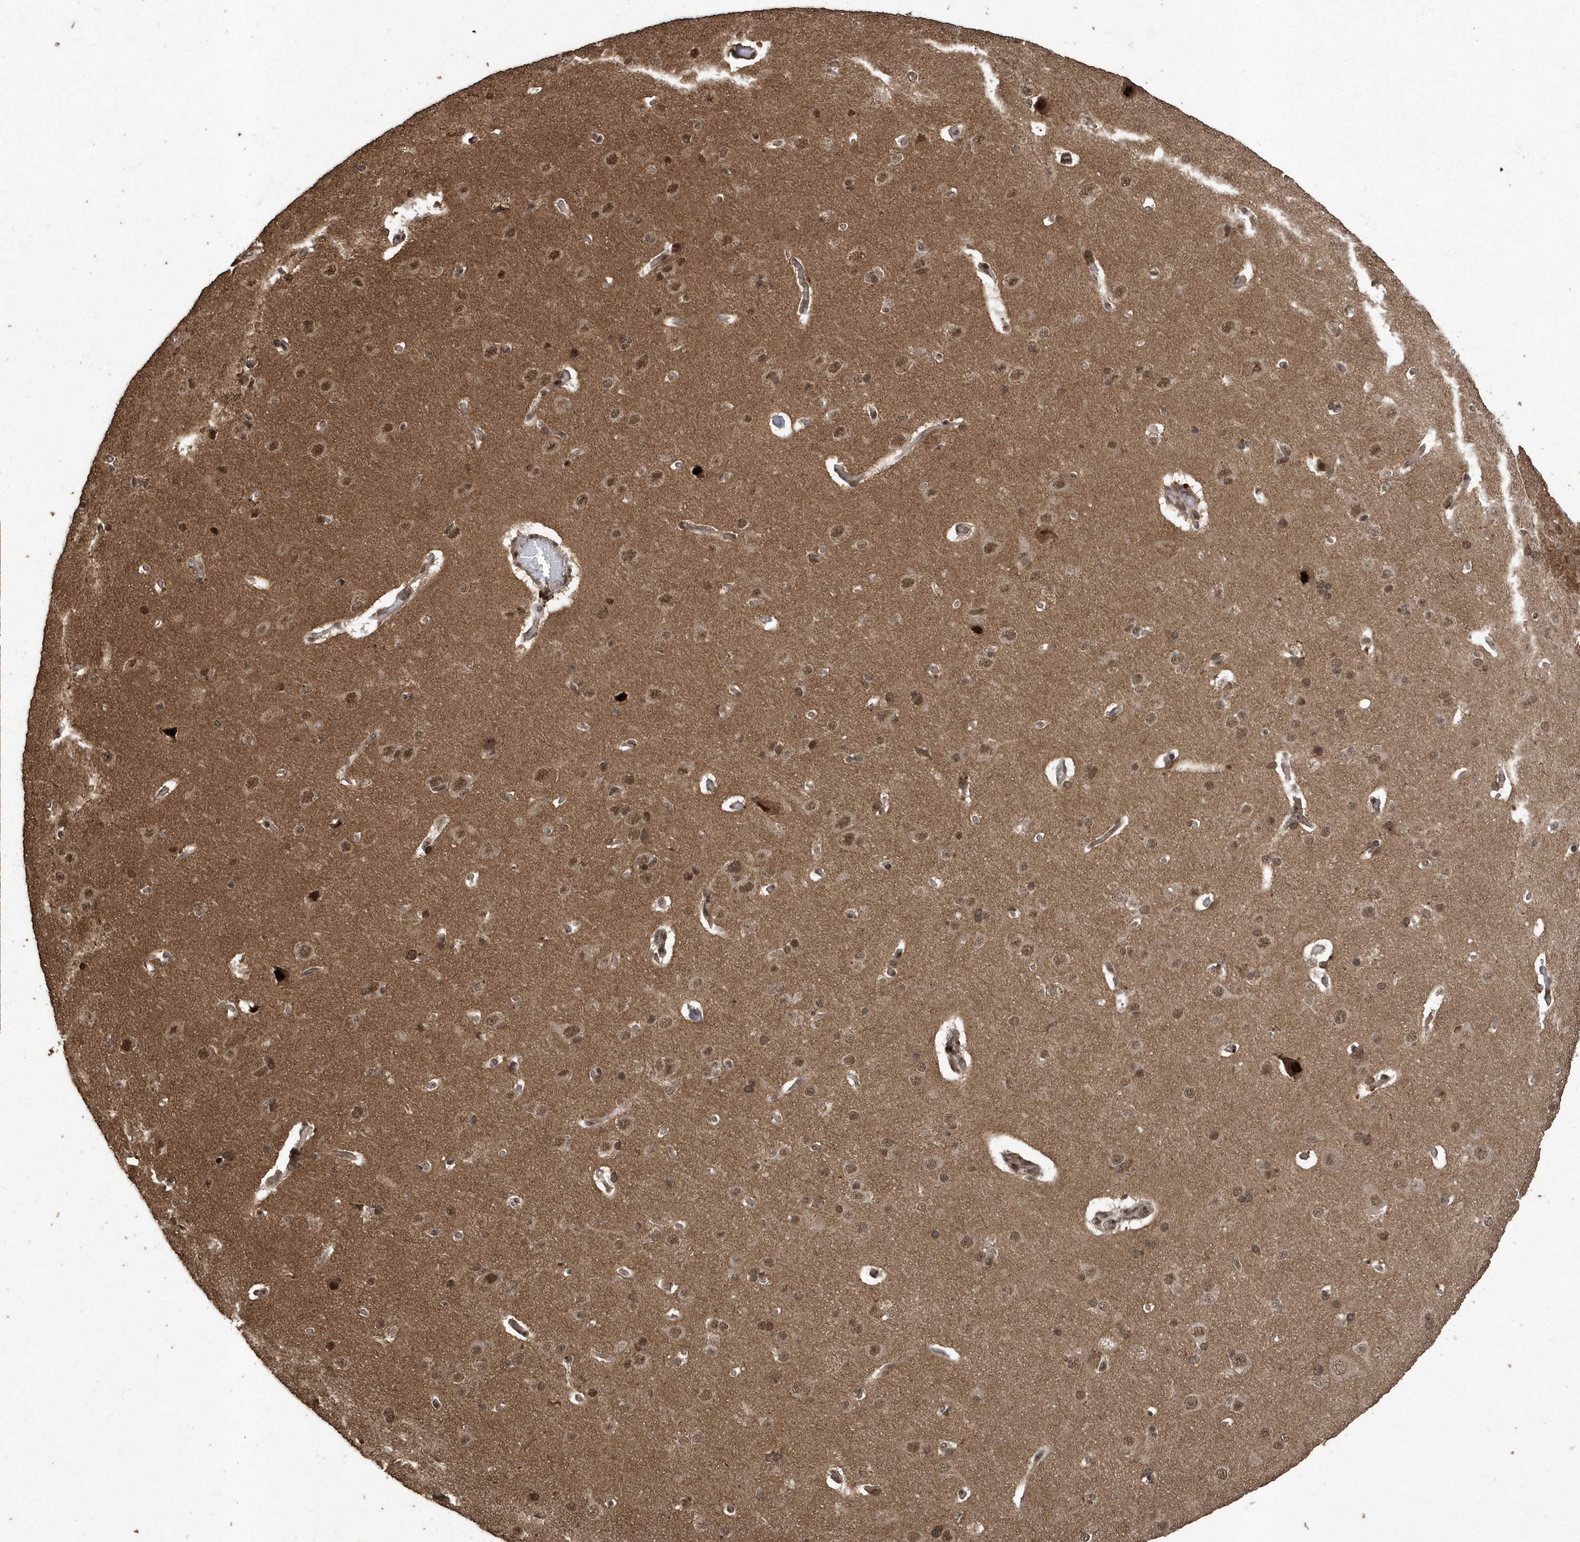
{"staining": {"intensity": "moderate", "quantity": "25%-75%", "location": "cytoplasmic/membranous,nuclear"}, "tissue": "cerebral cortex", "cell_type": "Endothelial cells", "image_type": "normal", "snomed": [{"axis": "morphology", "description": "Normal tissue, NOS"}, {"axis": "topography", "description": "Cerebral cortex"}], "caption": "Immunohistochemical staining of unremarkable cerebral cortex shows medium levels of moderate cytoplasmic/membranous,nuclear expression in about 25%-75% of endothelial cells.", "gene": "INTS12", "patient": {"sex": "male", "age": 62}}